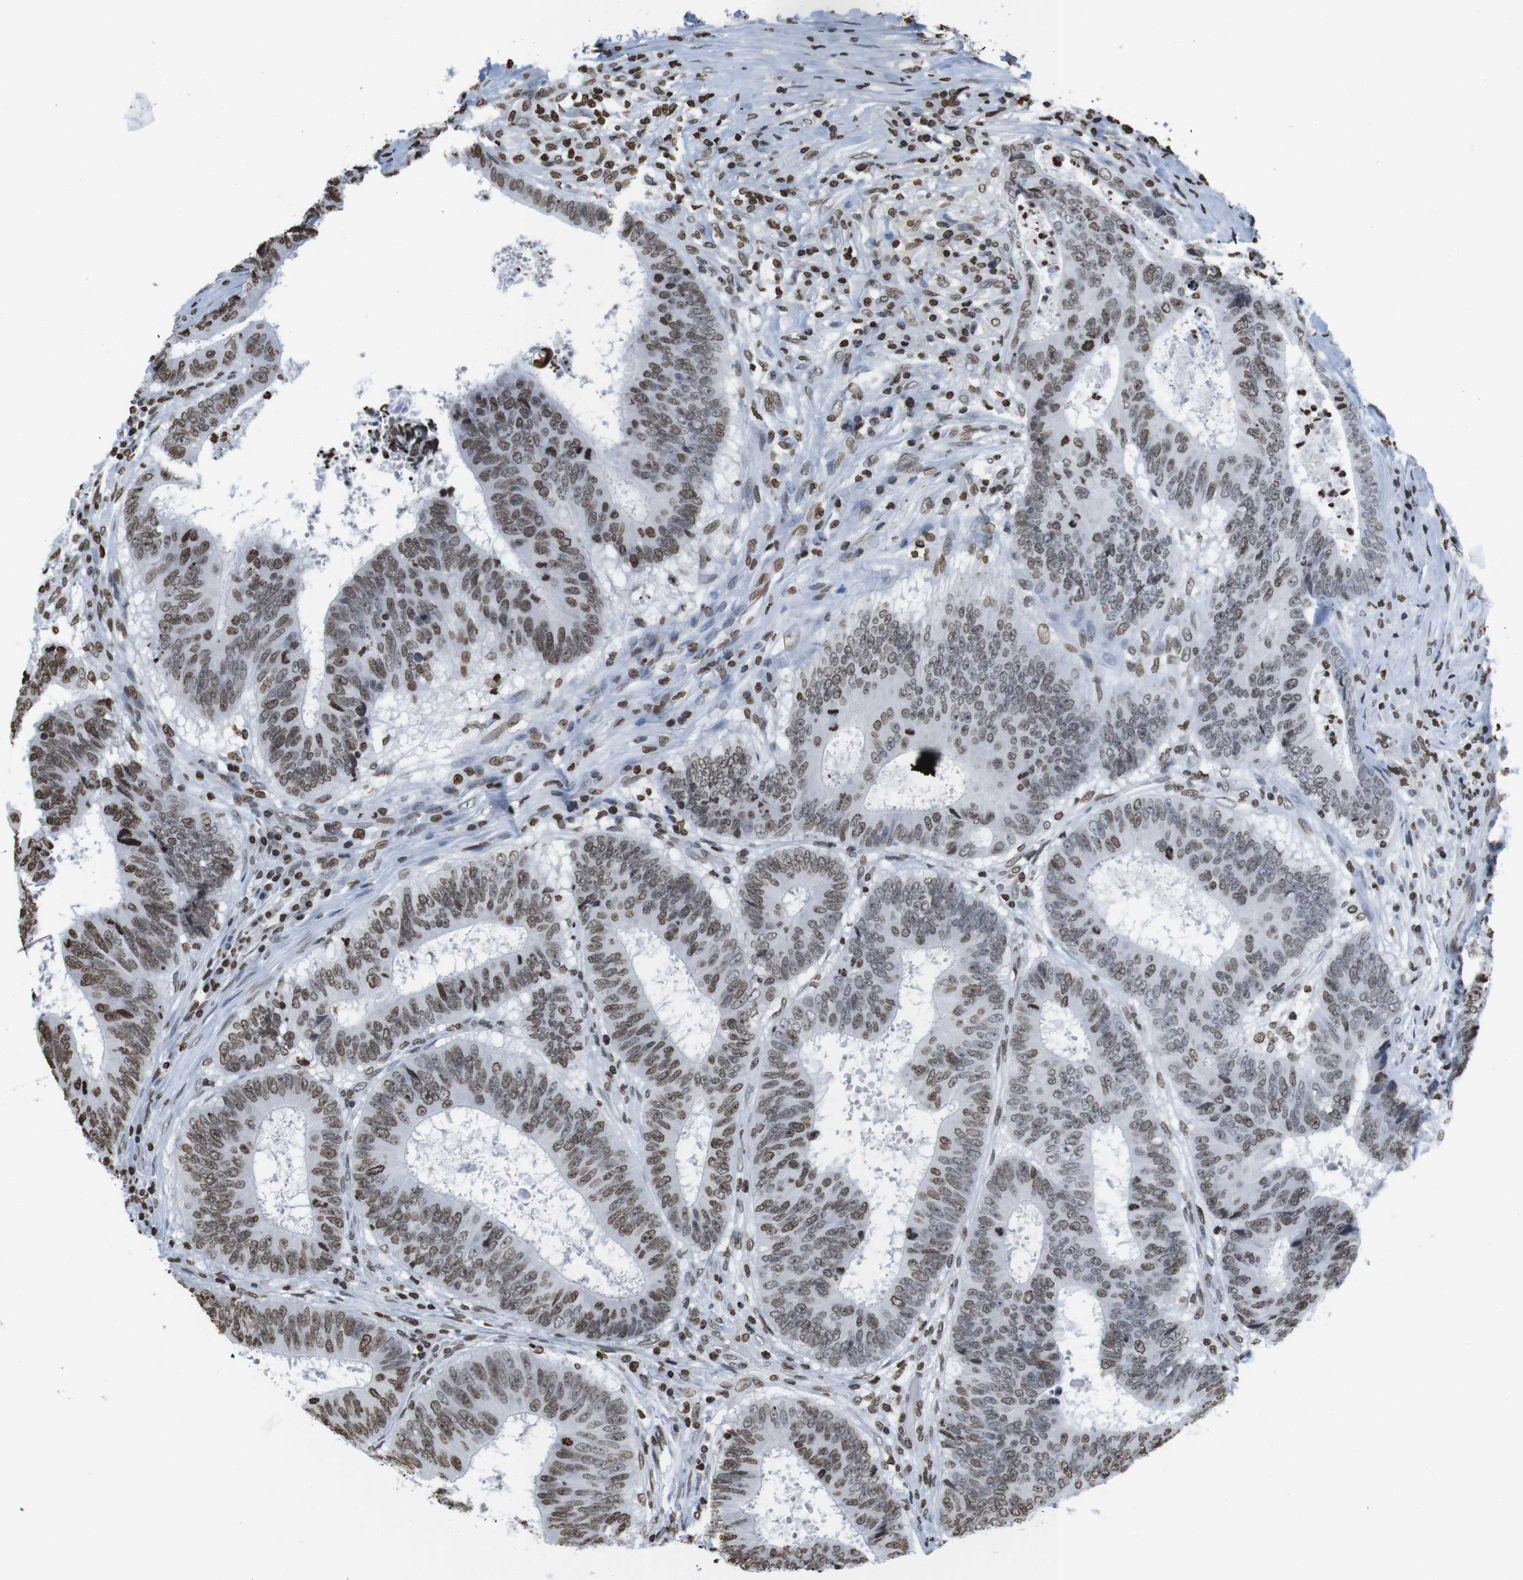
{"staining": {"intensity": "moderate", "quantity": ">75%", "location": "nuclear"}, "tissue": "colorectal cancer", "cell_type": "Tumor cells", "image_type": "cancer", "snomed": [{"axis": "morphology", "description": "Adenocarcinoma, NOS"}, {"axis": "topography", "description": "Rectum"}], "caption": "Tumor cells demonstrate medium levels of moderate nuclear positivity in about >75% of cells in human adenocarcinoma (colorectal).", "gene": "BSX", "patient": {"sex": "male", "age": 72}}